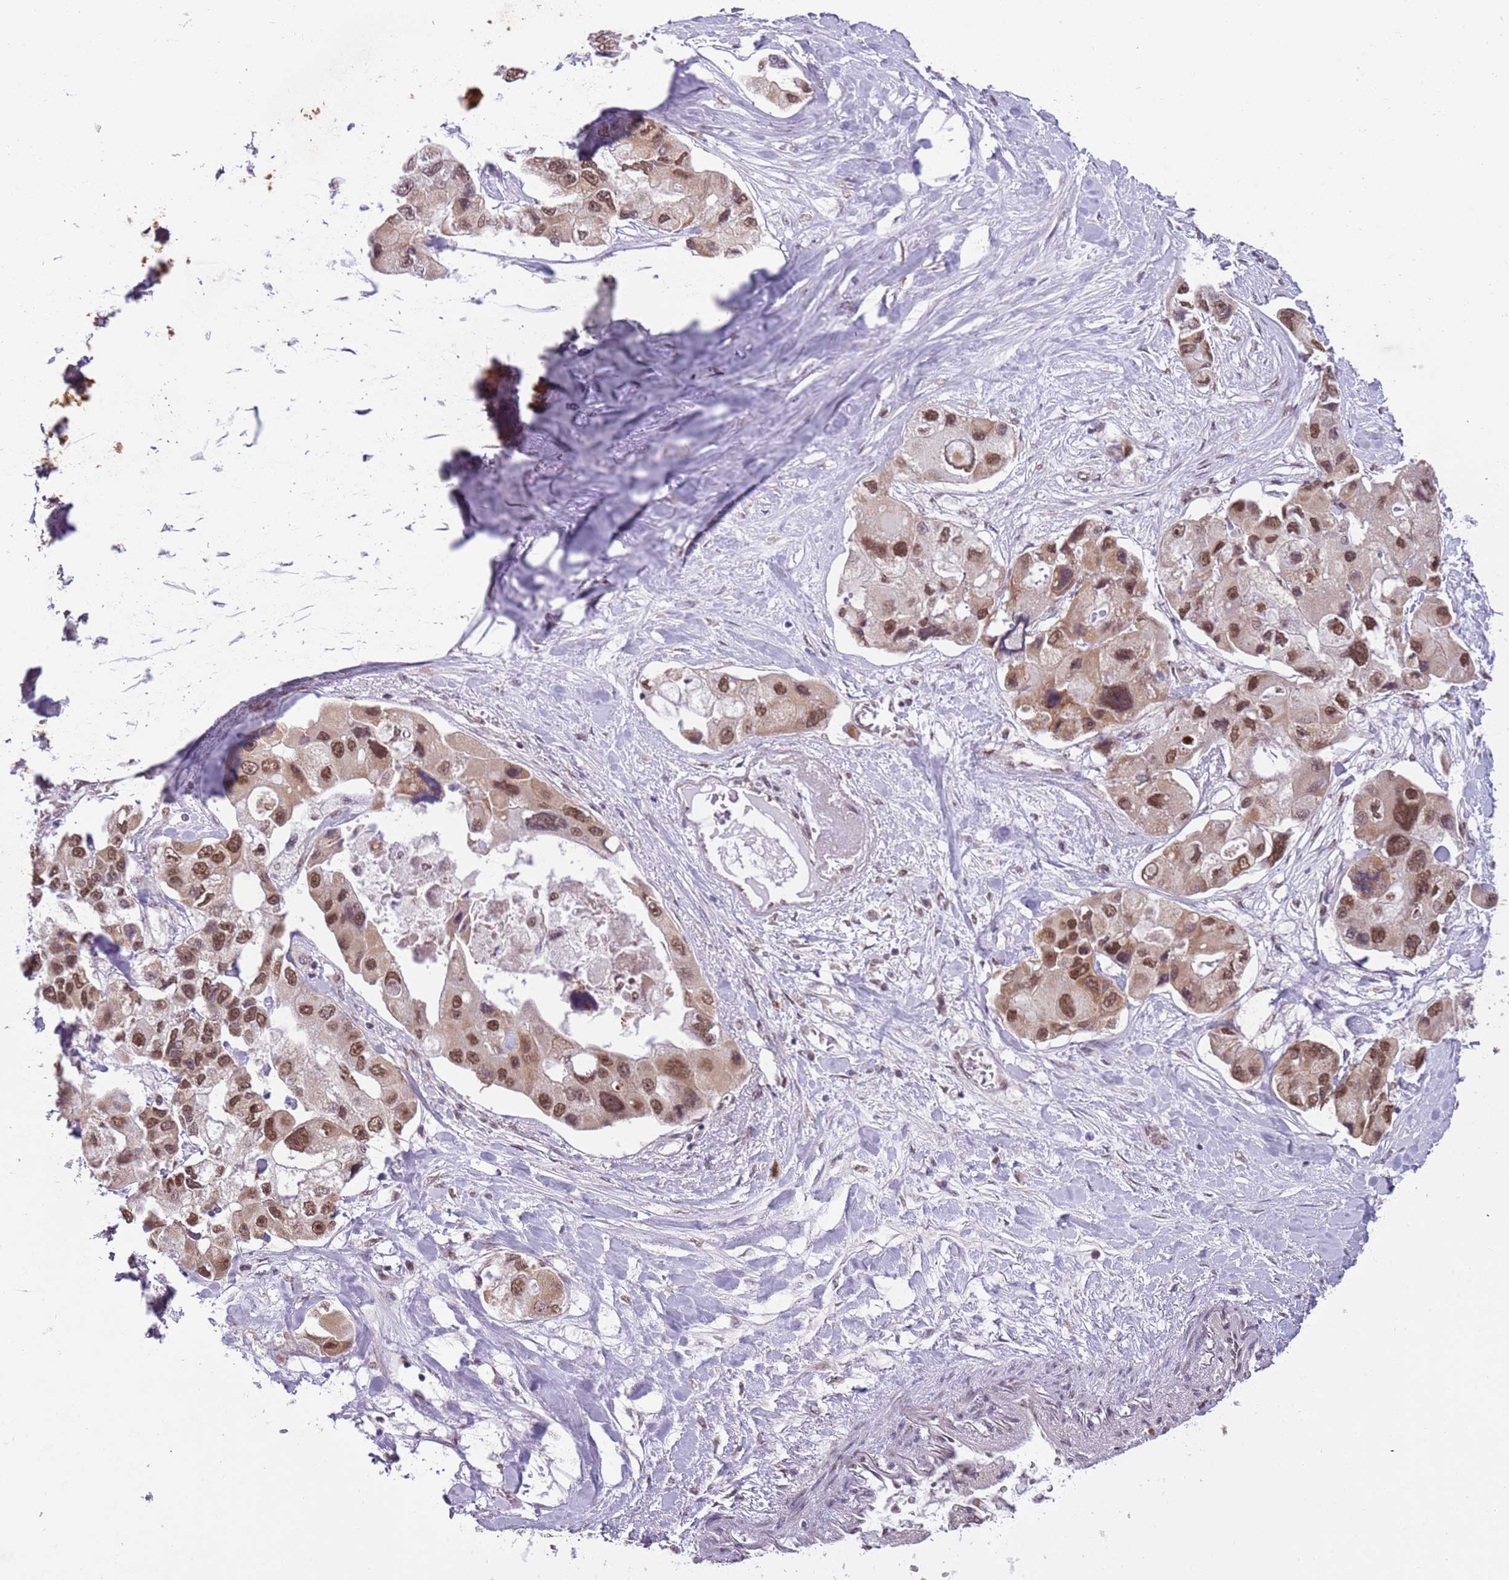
{"staining": {"intensity": "moderate", "quantity": ">75%", "location": "nuclear"}, "tissue": "lung cancer", "cell_type": "Tumor cells", "image_type": "cancer", "snomed": [{"axis": "morphology", "description": "Adenocarcinoma, NOS"}, {"axis": "topography", "description": "Lung"}], "caption": "Lung adenocarcinoma stained for a protein reveals moderate nuclear positivity in tumor cells.", "gene": "FAM120AOS", "patient": {"sex": "female", "age": 54}}